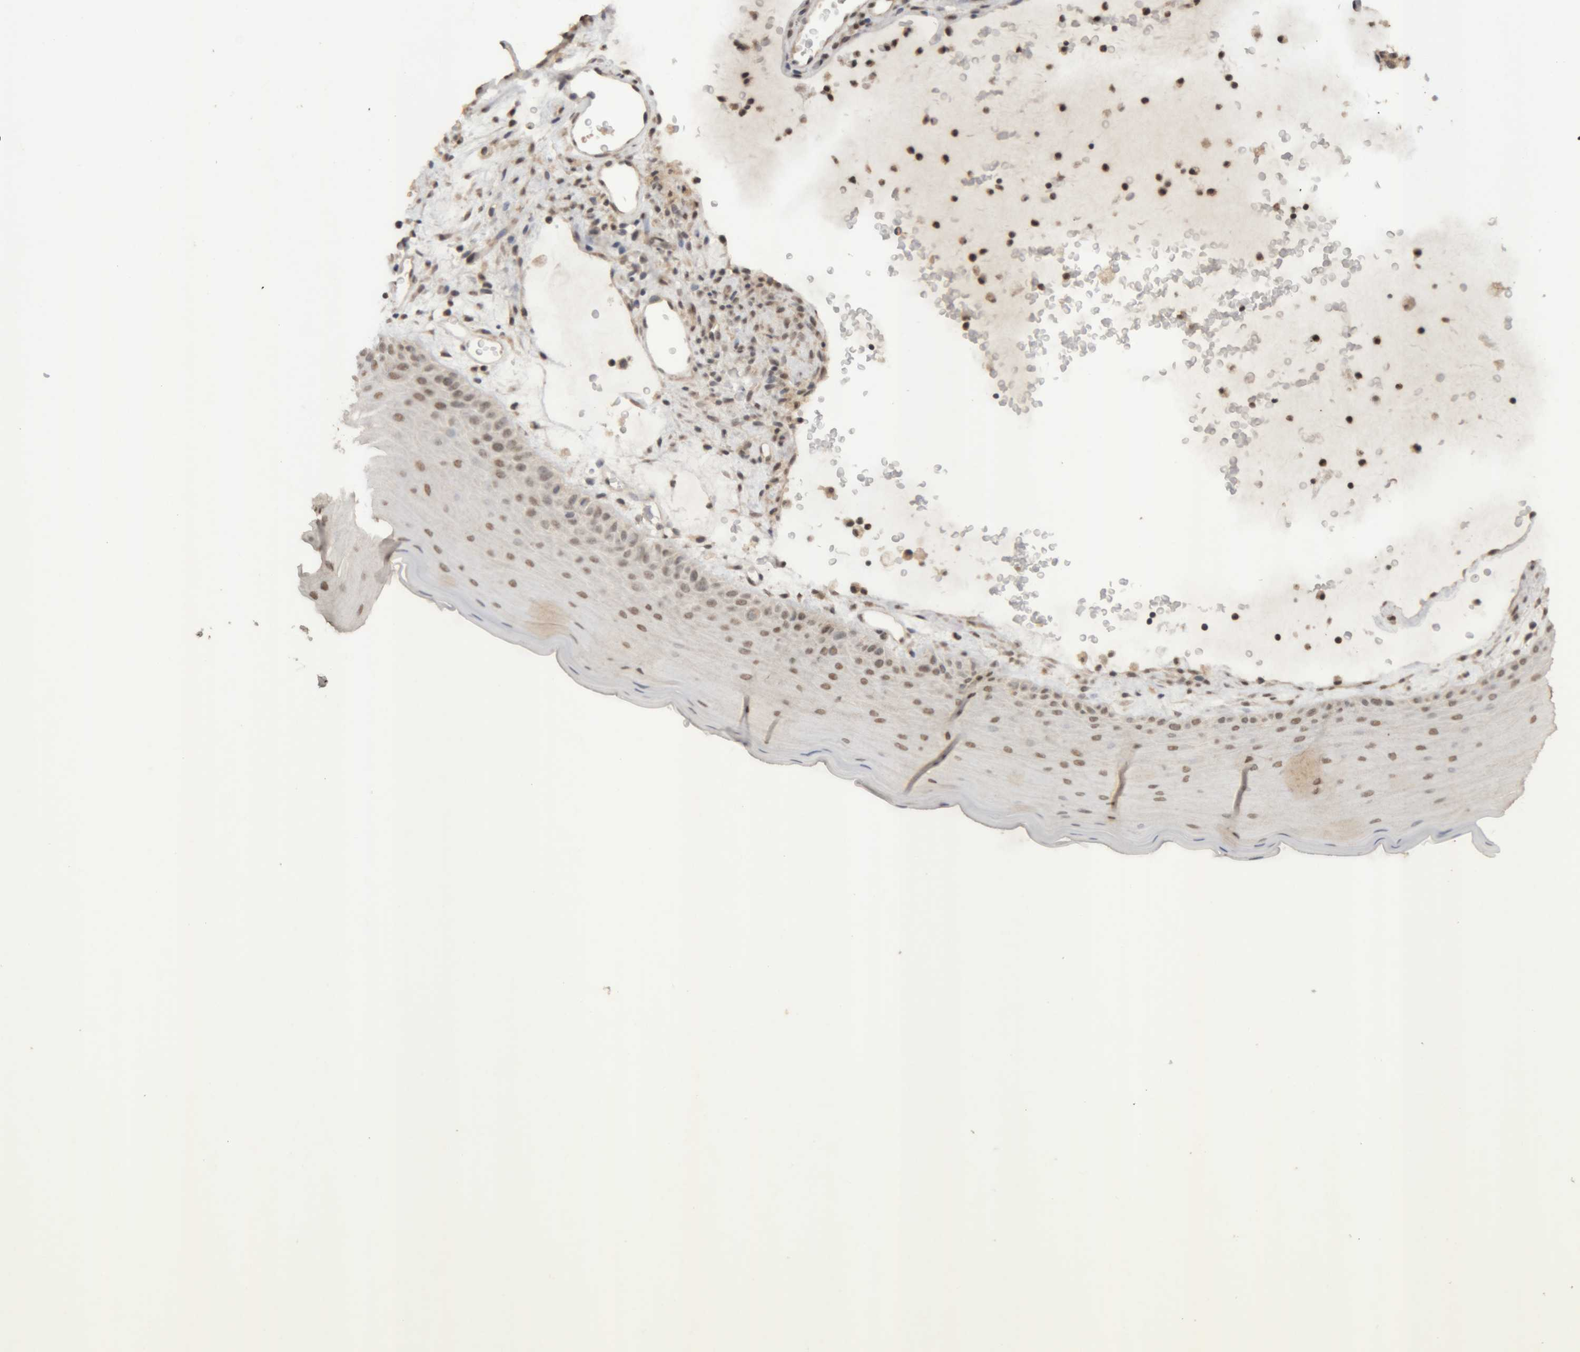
{"staining": {"intensity": "moderate", "quantity": ">75%", "location": "nuclear"}, "tissue": "oral mucosa", "cell_type": "Squamous epithelial cells", "image_type": "normal", "snomed": [{"axis": "morphology", "description": "Normal tissue, NOS"}, {"axis": "topography", "description": "Oral tissue"}], "caption": "IHC of normal oral mucosa reveals medium levels of moderate nuclear staining in approximately >75% of squamous epithelial cells. The protein is shown in brown color, while the nuclei are stained blue.", "gene": "KEAP1", "patient": {"sex": "male", "age": 13}}